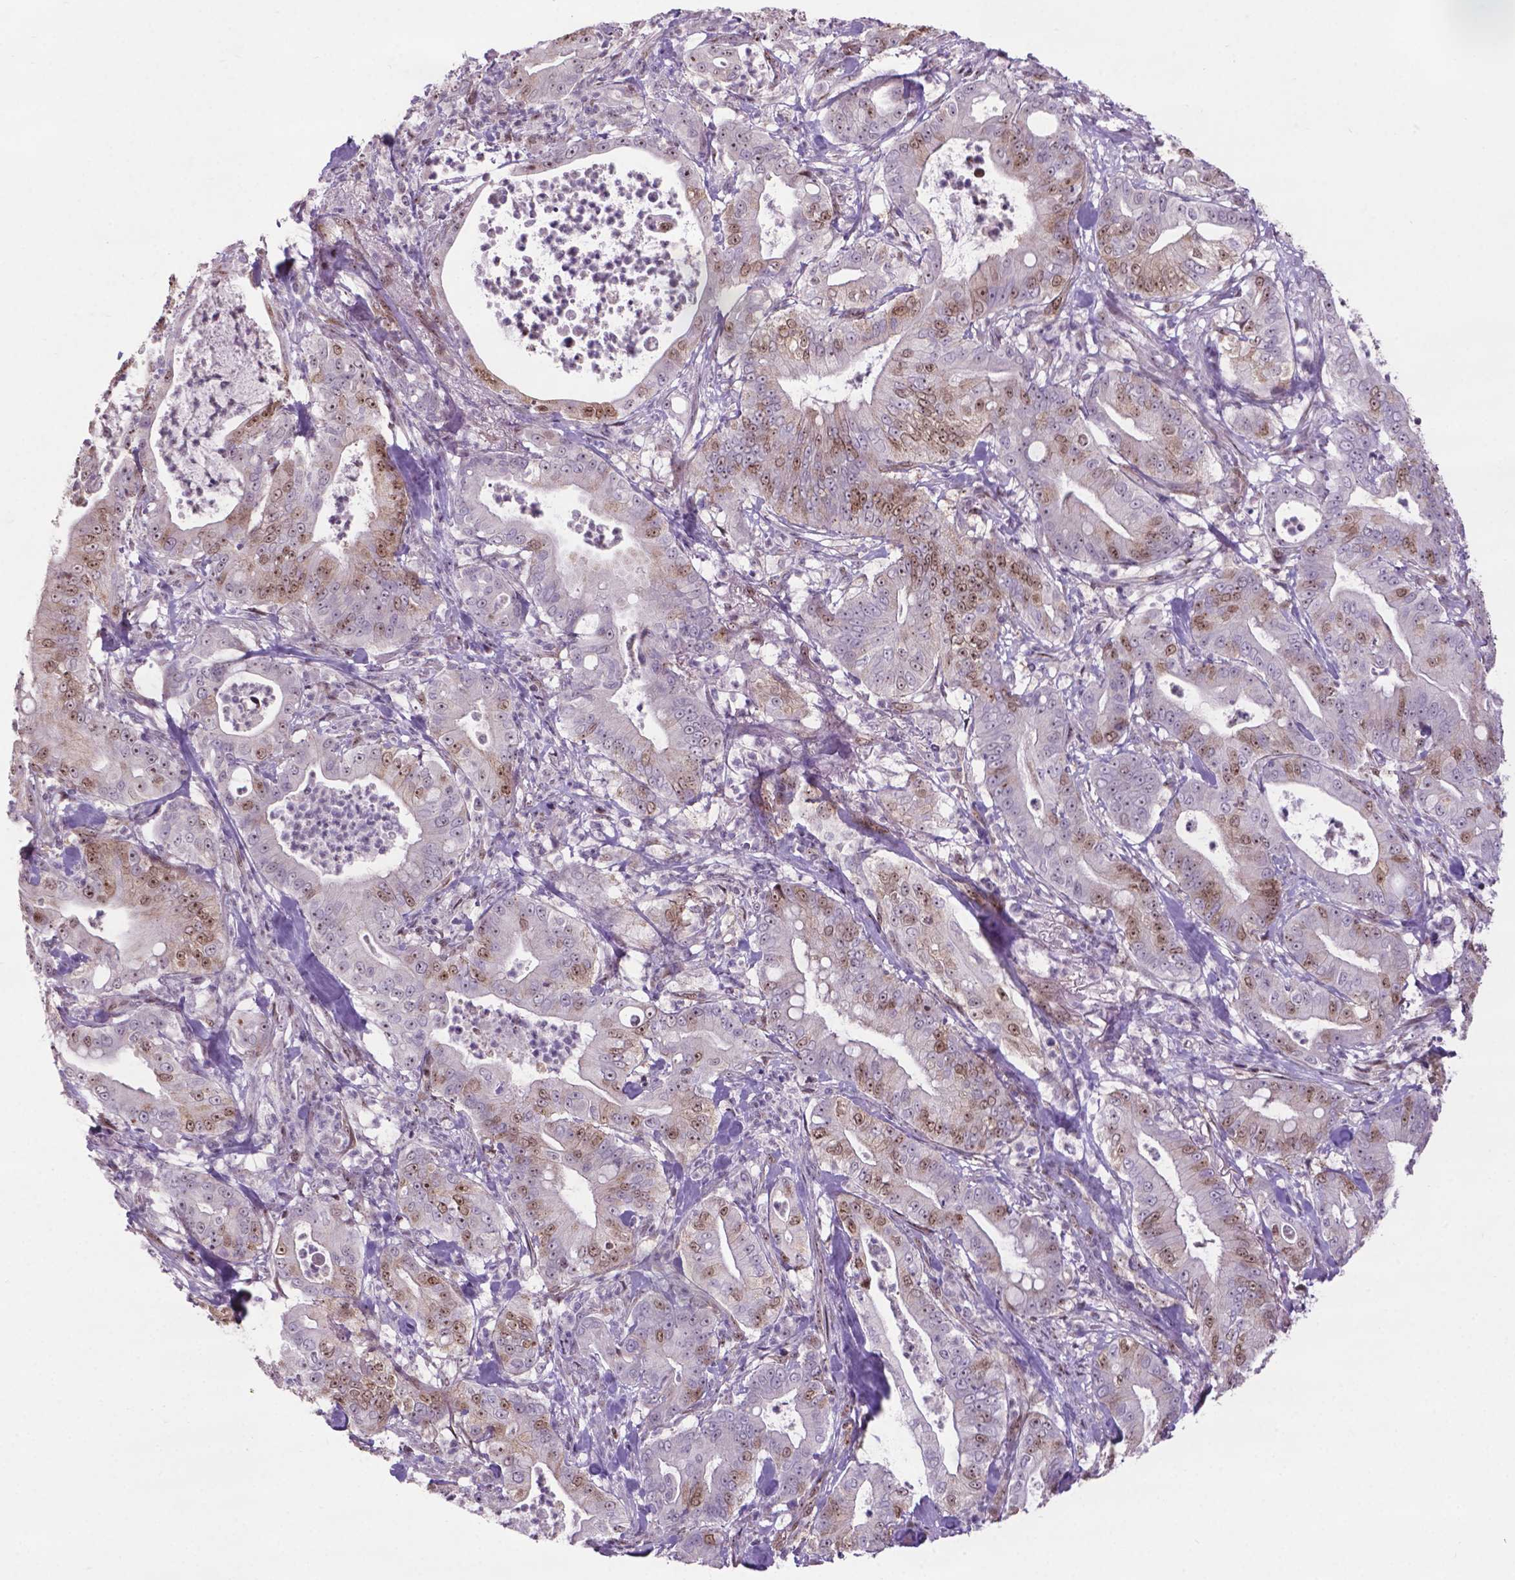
{"staining": {"intensity": "moderate", "quantity": "25%-75%", "location": "nuclear"}, "tissue": "pancreatic cancer", "cell_type": "Tumor cells", "image_type": "cancer", "snomed": [{"axis": "morphology", "description": "Adenocarcinoma, NOS"}, {"axis": "topography", "description": "Pancreas"}], "caption": "IHC (DAB (3,3'-diaminobenzidine)) staining of human pancreatic cancer (adenocarcinoma) demonstrates moderate nuclear protein expression in approximately 25%-75% of tumor cells.", "gene": "CSNK2A1", "patient": {"sex": "male", "age": 71}}